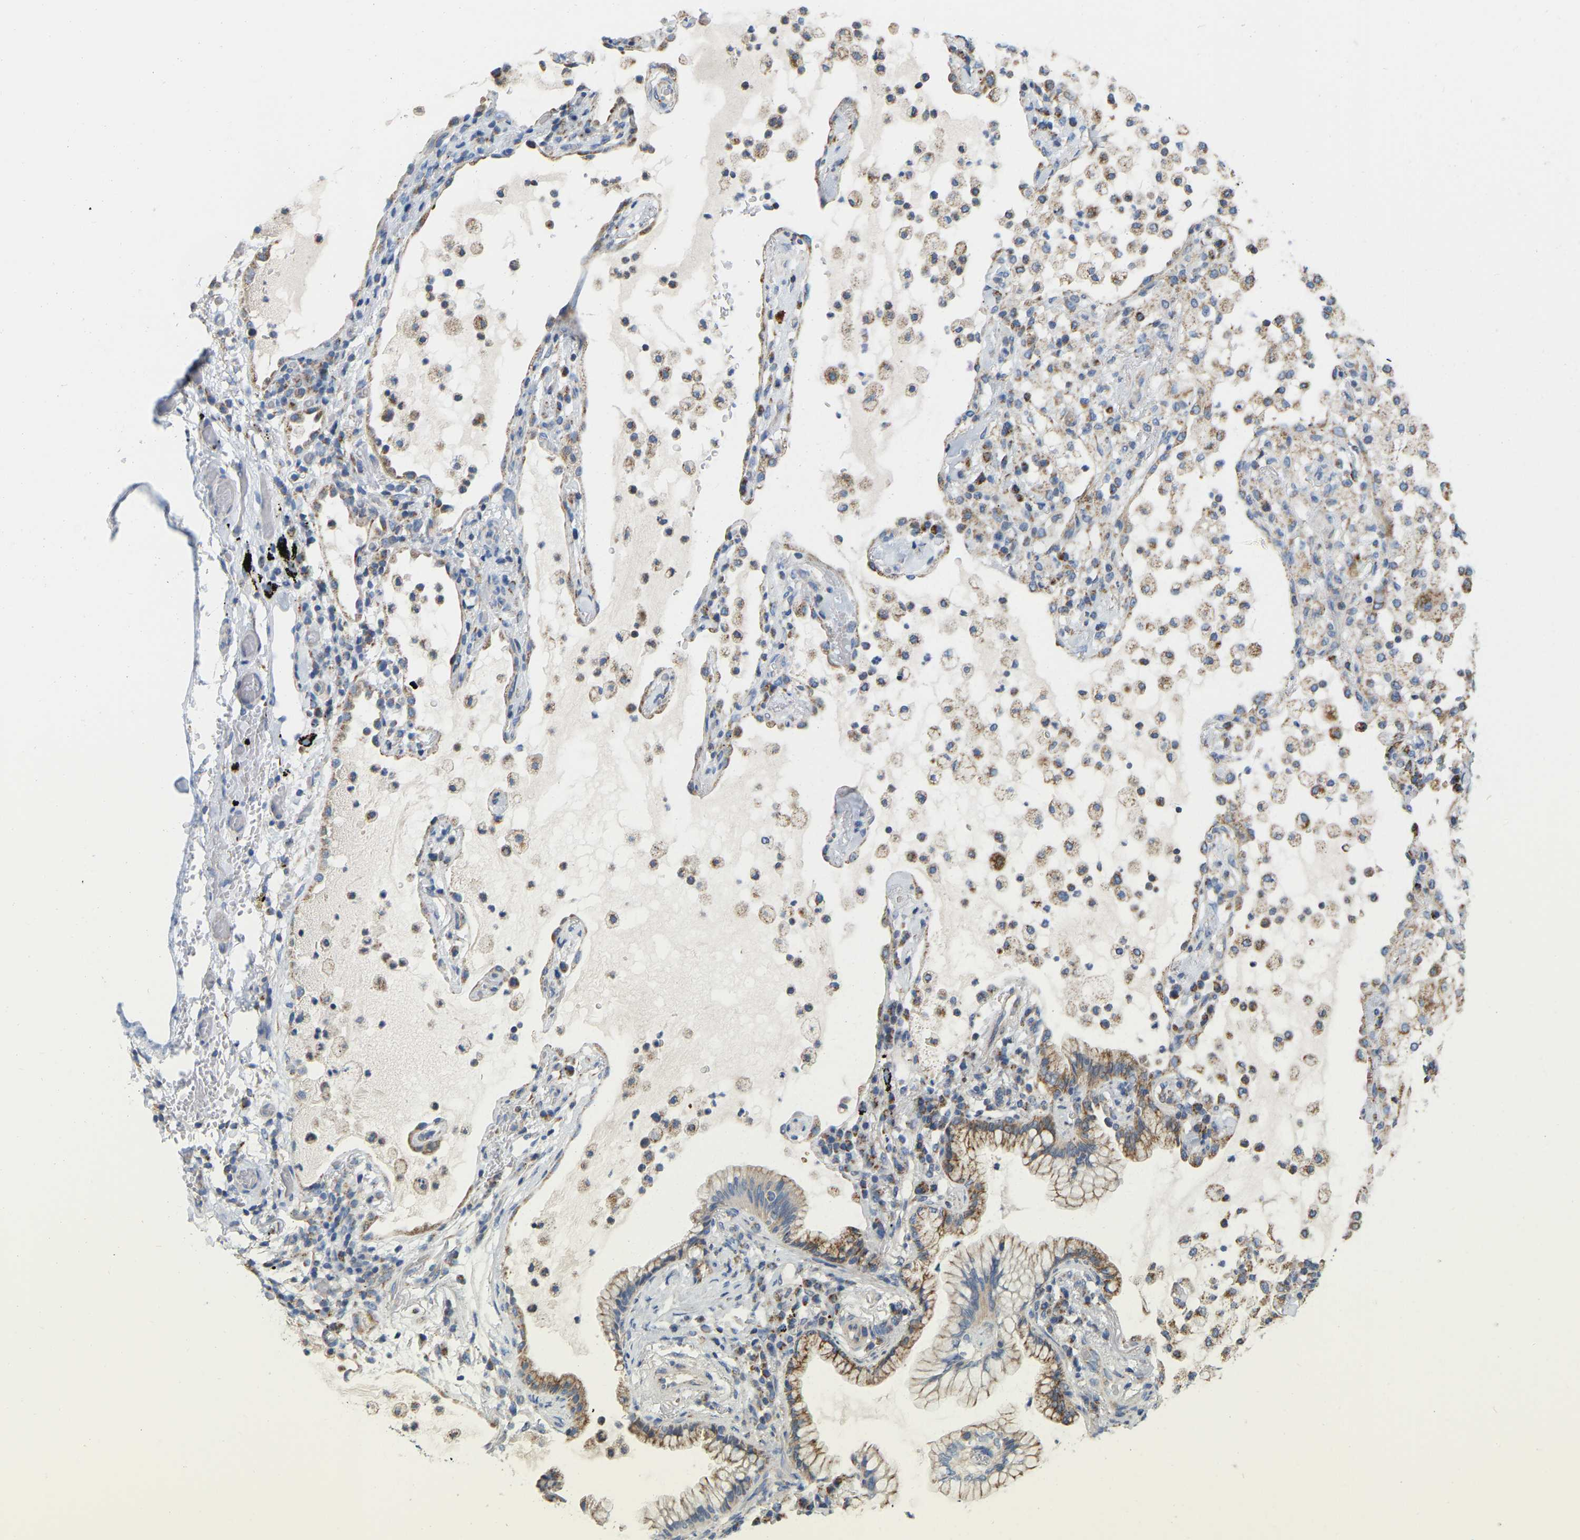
{"staining": {"intensity": "moderate", "quantity": ">75%", "location": "cytoplasmic/membranous"}, "tissue": "lung cancer", "cell_type": "Tumor cells", "image_type": "cancer", "snomed": [{"axis": "morphology", "description": "Adenocarcinoma, NOS"}, {"axis": "topography", "description": "Lung"}], "caption": "A histopathology image of human lung cancer (adenocarcinoma) stained for a protein shows moderate cytoplasmic/membranous brown staining in tumor cells.", "gene": "CBLB", "patient": {"sex": "female", "age": 70}}